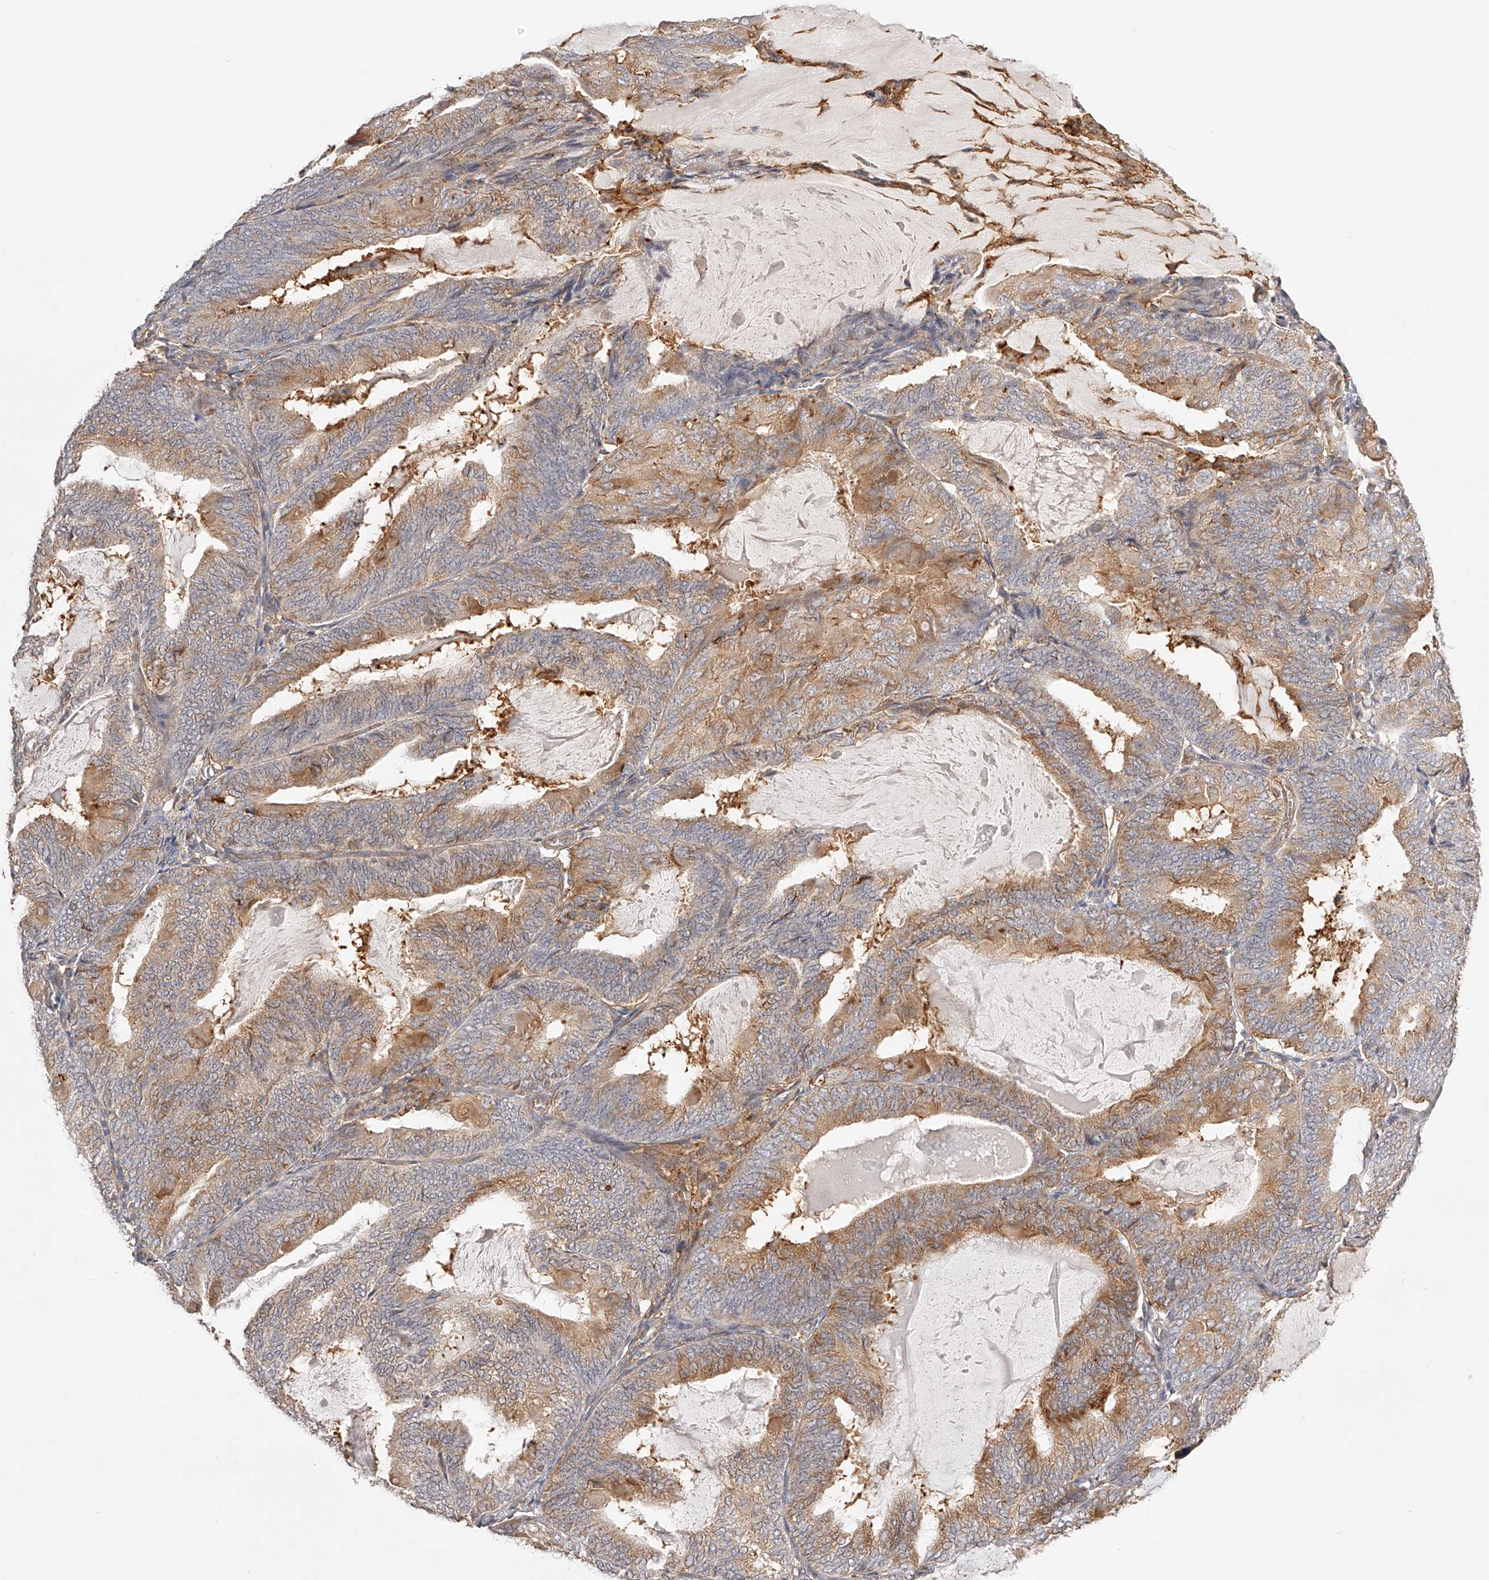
{"staining": {"intensity": "moderate", "quantity": ">75%", "location": "cytoplasmic/membranous"}, "tissue": "endometrial cancer", "cell_type": "Tumor cells", "image_type": "cancer", "snomed": [{"axis": "morphology", "description": "Adenocarcinoma, NOS"}, {"axis": "topography", "description": "Endometrium"}], "caption": "Immunohistochemical staining of human endometrial adenocarcinoma displays medium levels of moderate cytoplasmic/membranous staining in about >75% of tumor cells.", "gene": "SYNC", "patient": {"sex": "female", "age": 81}}